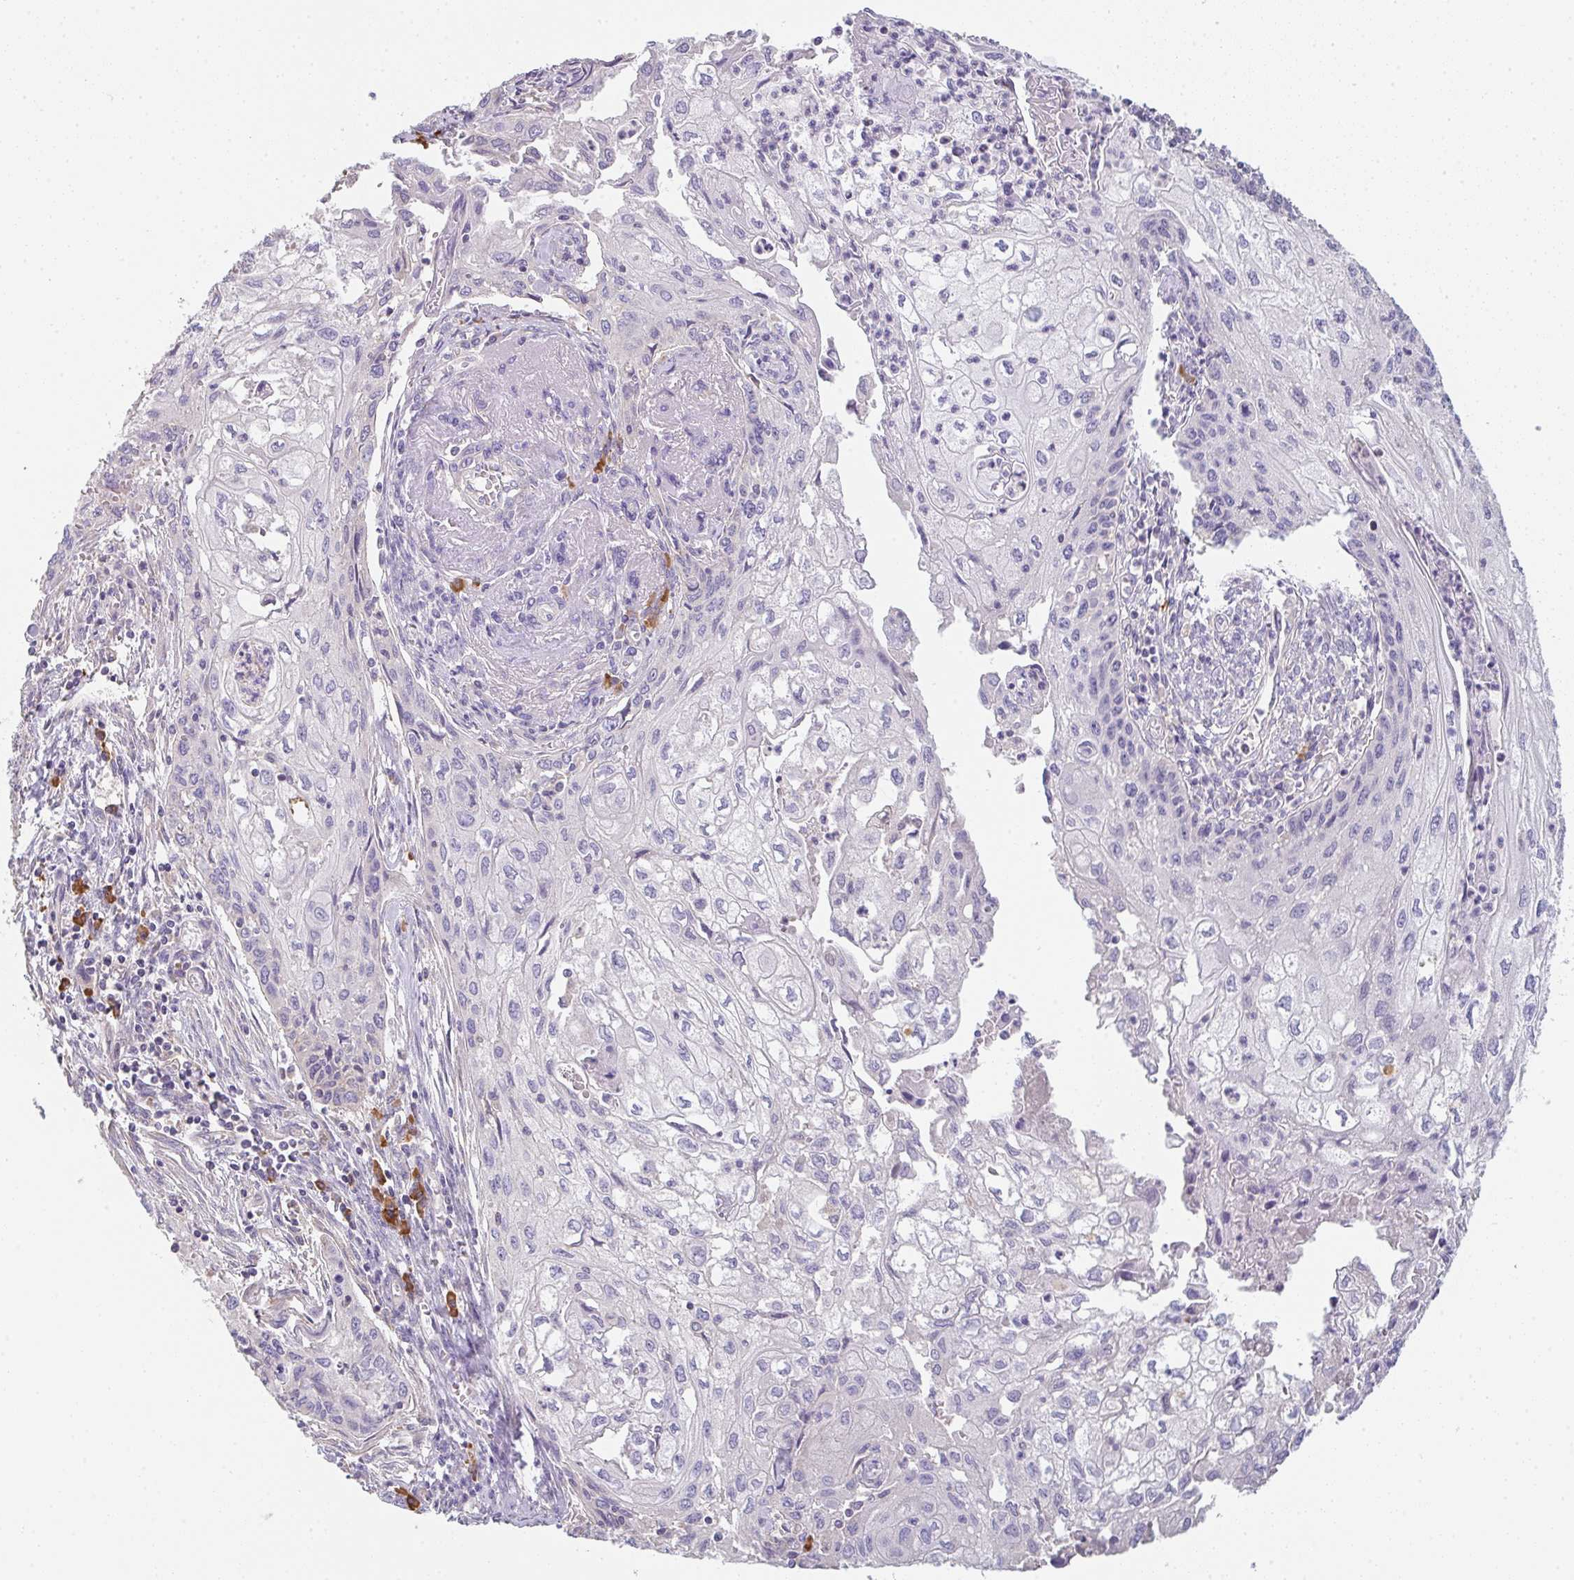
{"staining": {"intensity": "negative", "quantity": "none", "location": "none"}, "tissue": "cervical cancer", "cell_type": "Tumor cells", "image_type": "cancer", "snomed": [{"axis": "morphology", "description": "Squamous cell carcinoma, NOS"}, {"axis": "topography", "description": "Cervix"}], "caption": "Cervical cancer stained for a protein using IHC exhibits no expression tumor cells.", "gene": "ZNF215", "patient": {"sex": "female", "age": 67}}